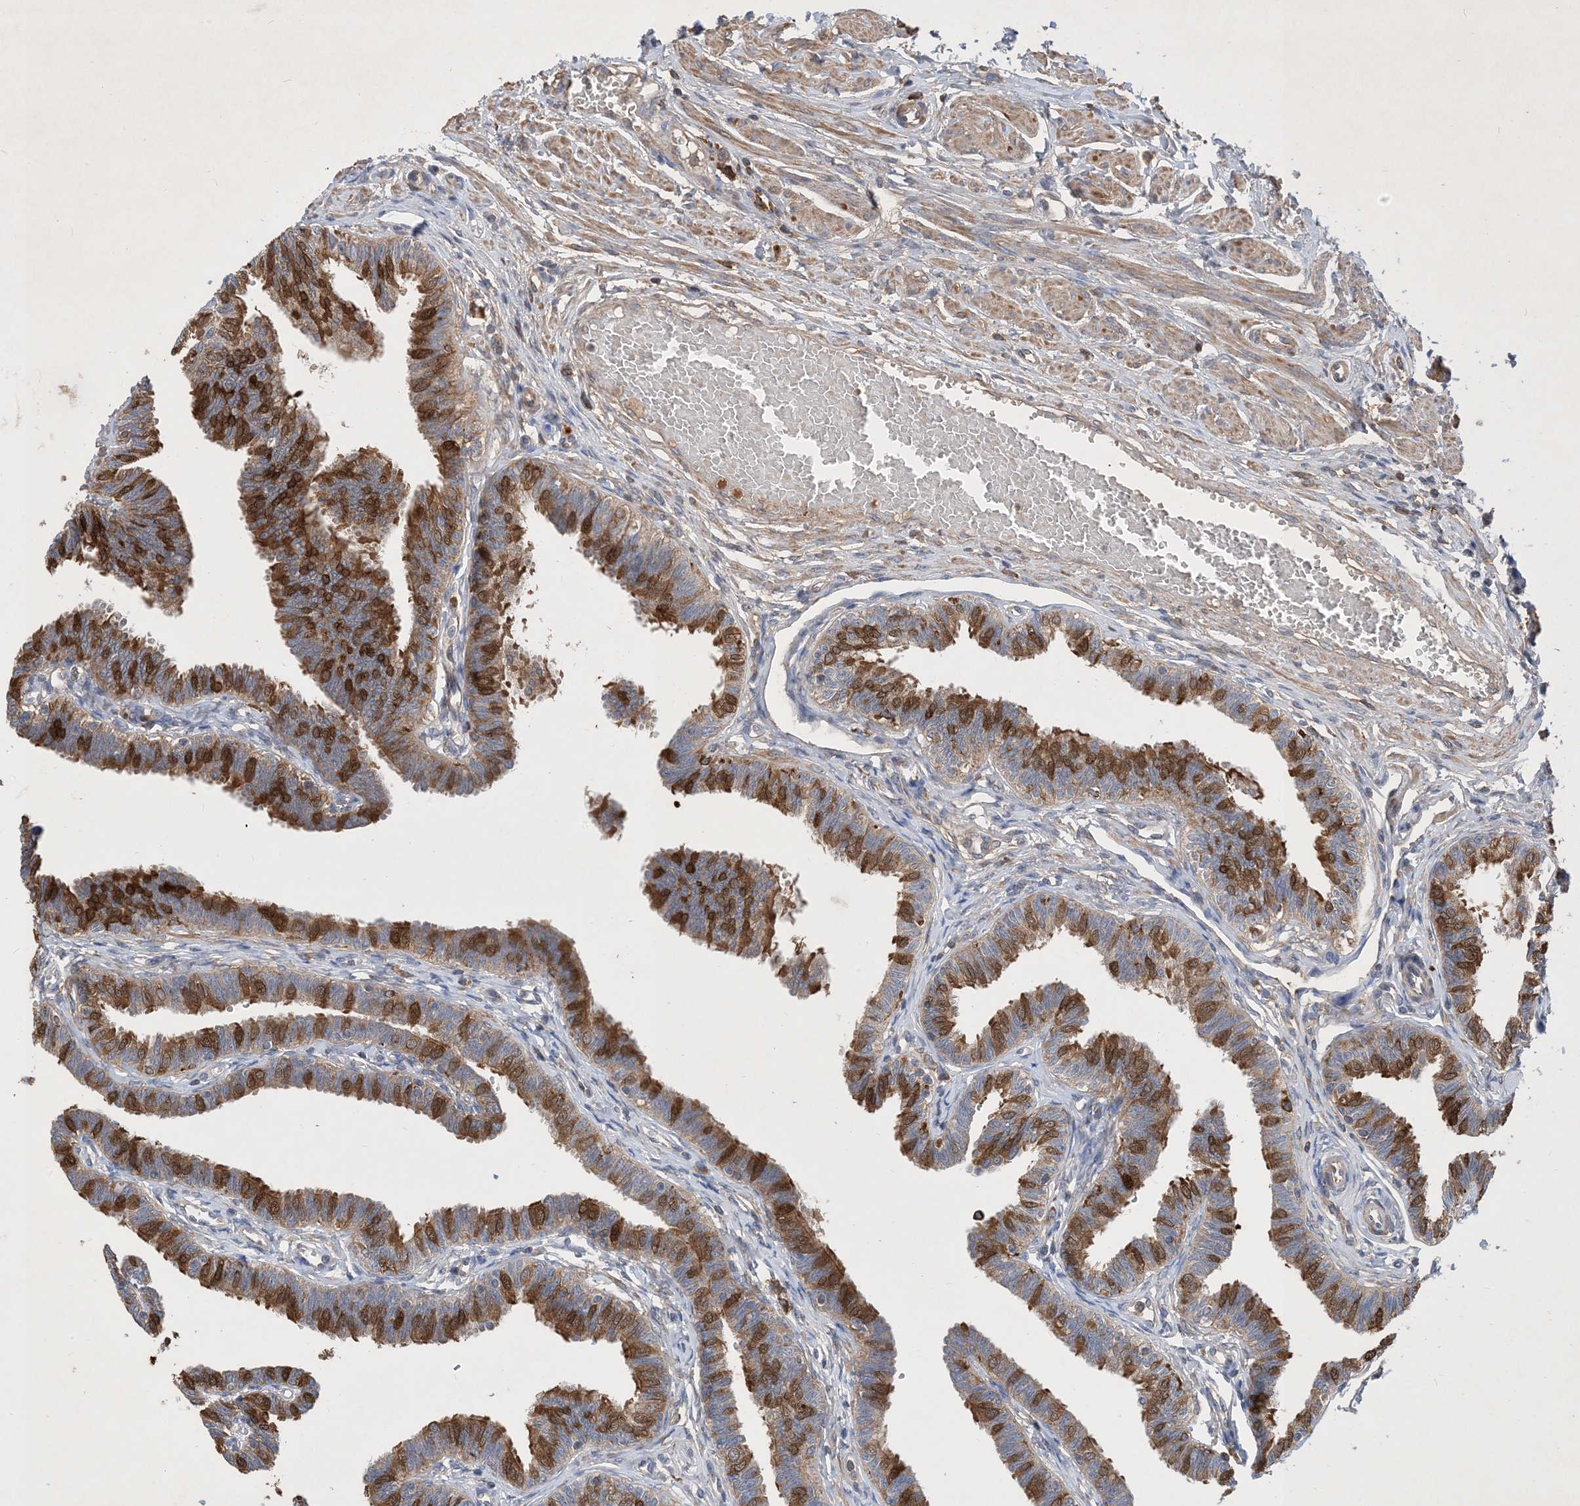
{"staining": {"intensity": "strong", "quantity": "25%-75%", "location": "cytoplasmic/membranous"}, "tissue": "fallopian tube", "cell_type": "Glandular cells", "image_type": "normal", "snomed": [{"axis": "morphology", "description": "Normal tissue, NOS"}, {"axis": "topography", "description": "Fallopian tube"}, {"axis": "topography", "description": "Ovary"}], "caption": "Immunohistochemical staining of unremarkable human fallopian tube displays 25%-75% levels of strong cytoplasmic/membranous protein positivity in approximately 25%-75% of glandular cells. (IHC, brightfield microscopy, high magnification).", "gene": "STK19", "patient": {"sex": "female", "age": 23}}